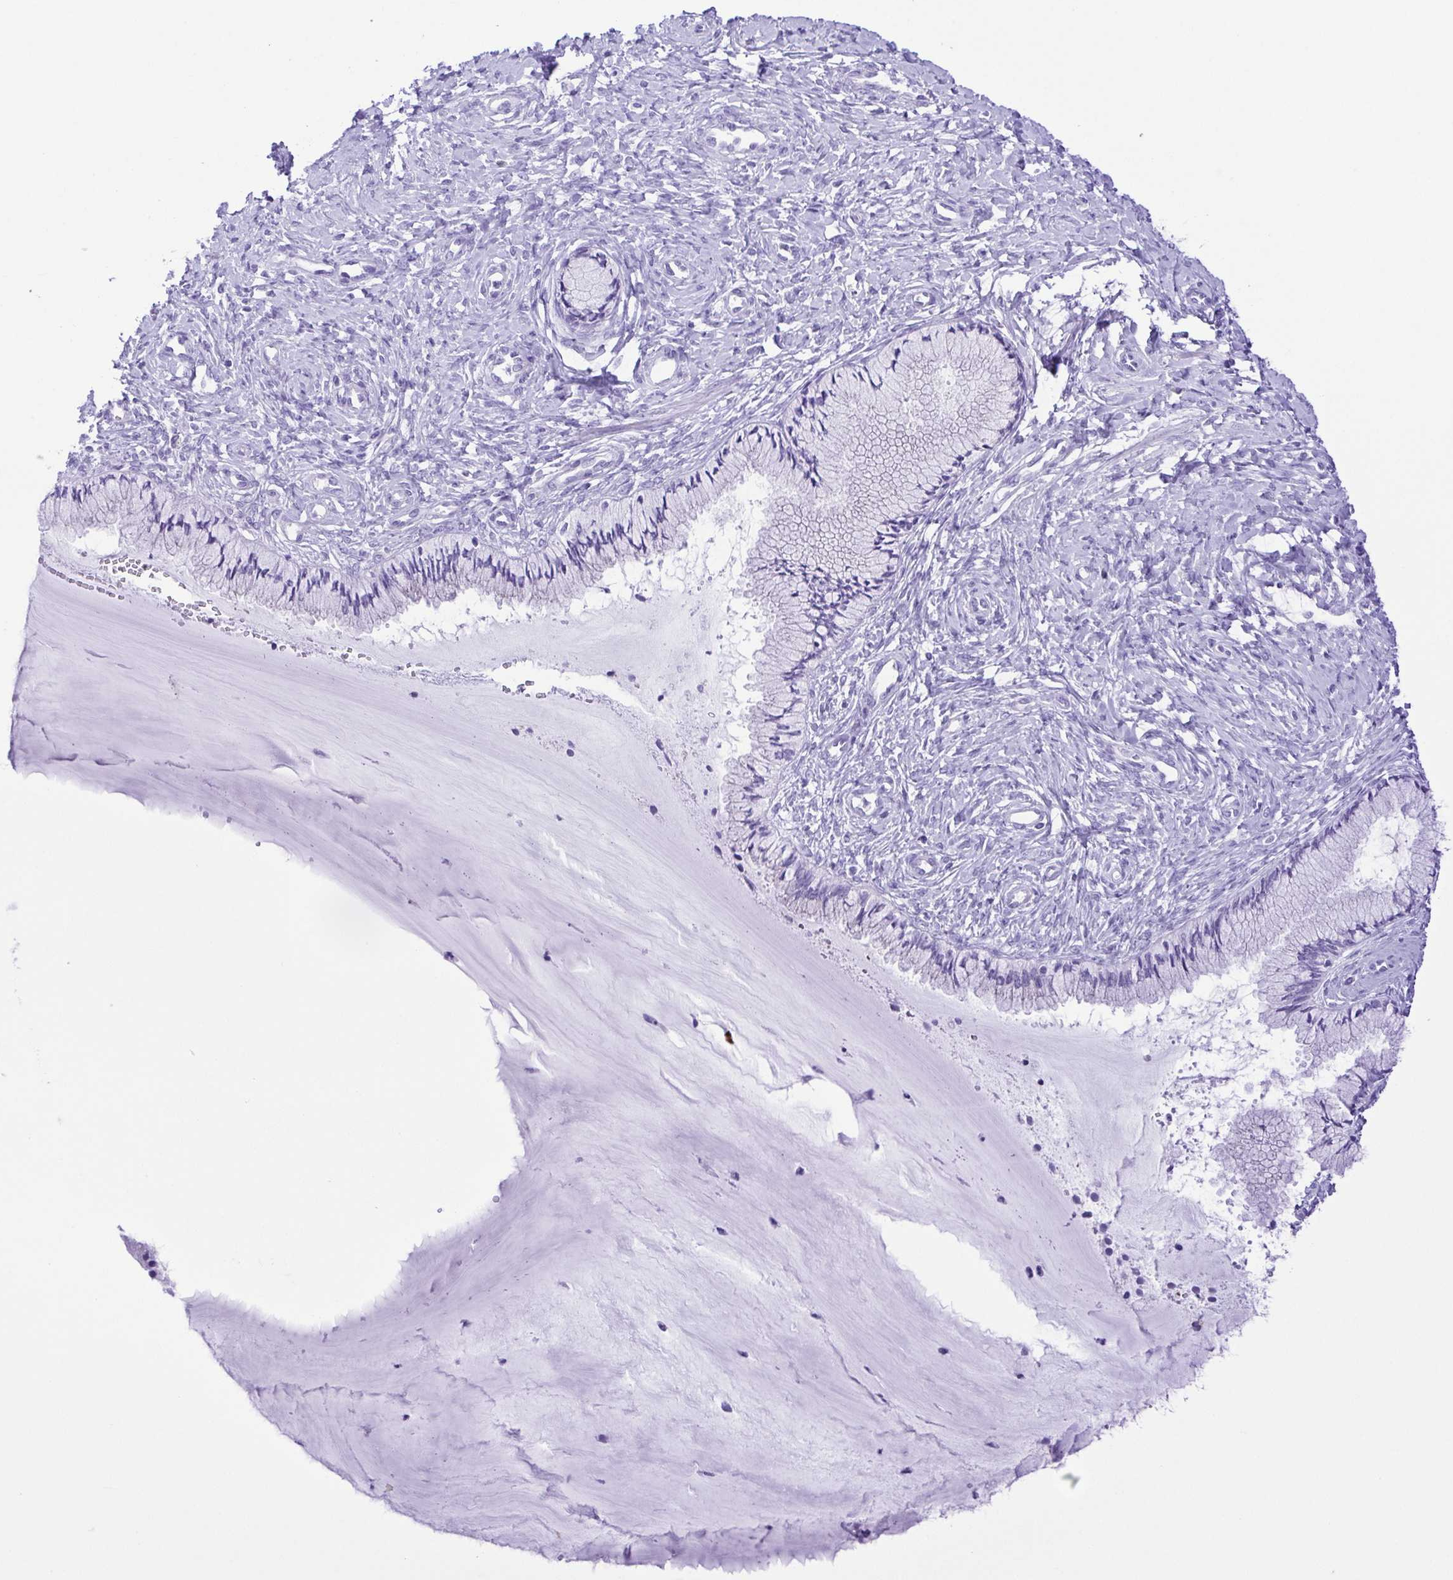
{"staining": {"intensity": "negative", "quantity": "none", "location": "none"}, "tissue": "cervix", "cell_type": "Glandular cells", "image_type": "normal", "snomed": [{"axis": "morphology", "description": "Normal tissue, NOS"}, {"axis": "topography", "description": "Cervix"}], "caption": "This micrograph is of benign cervix stained with IHC to label a protein in brown with the nuclei are counter-stained blue. There is no expression in glandular cells.", "gene": "PAK3", "patient": {"sex": "female", "age": 37}}